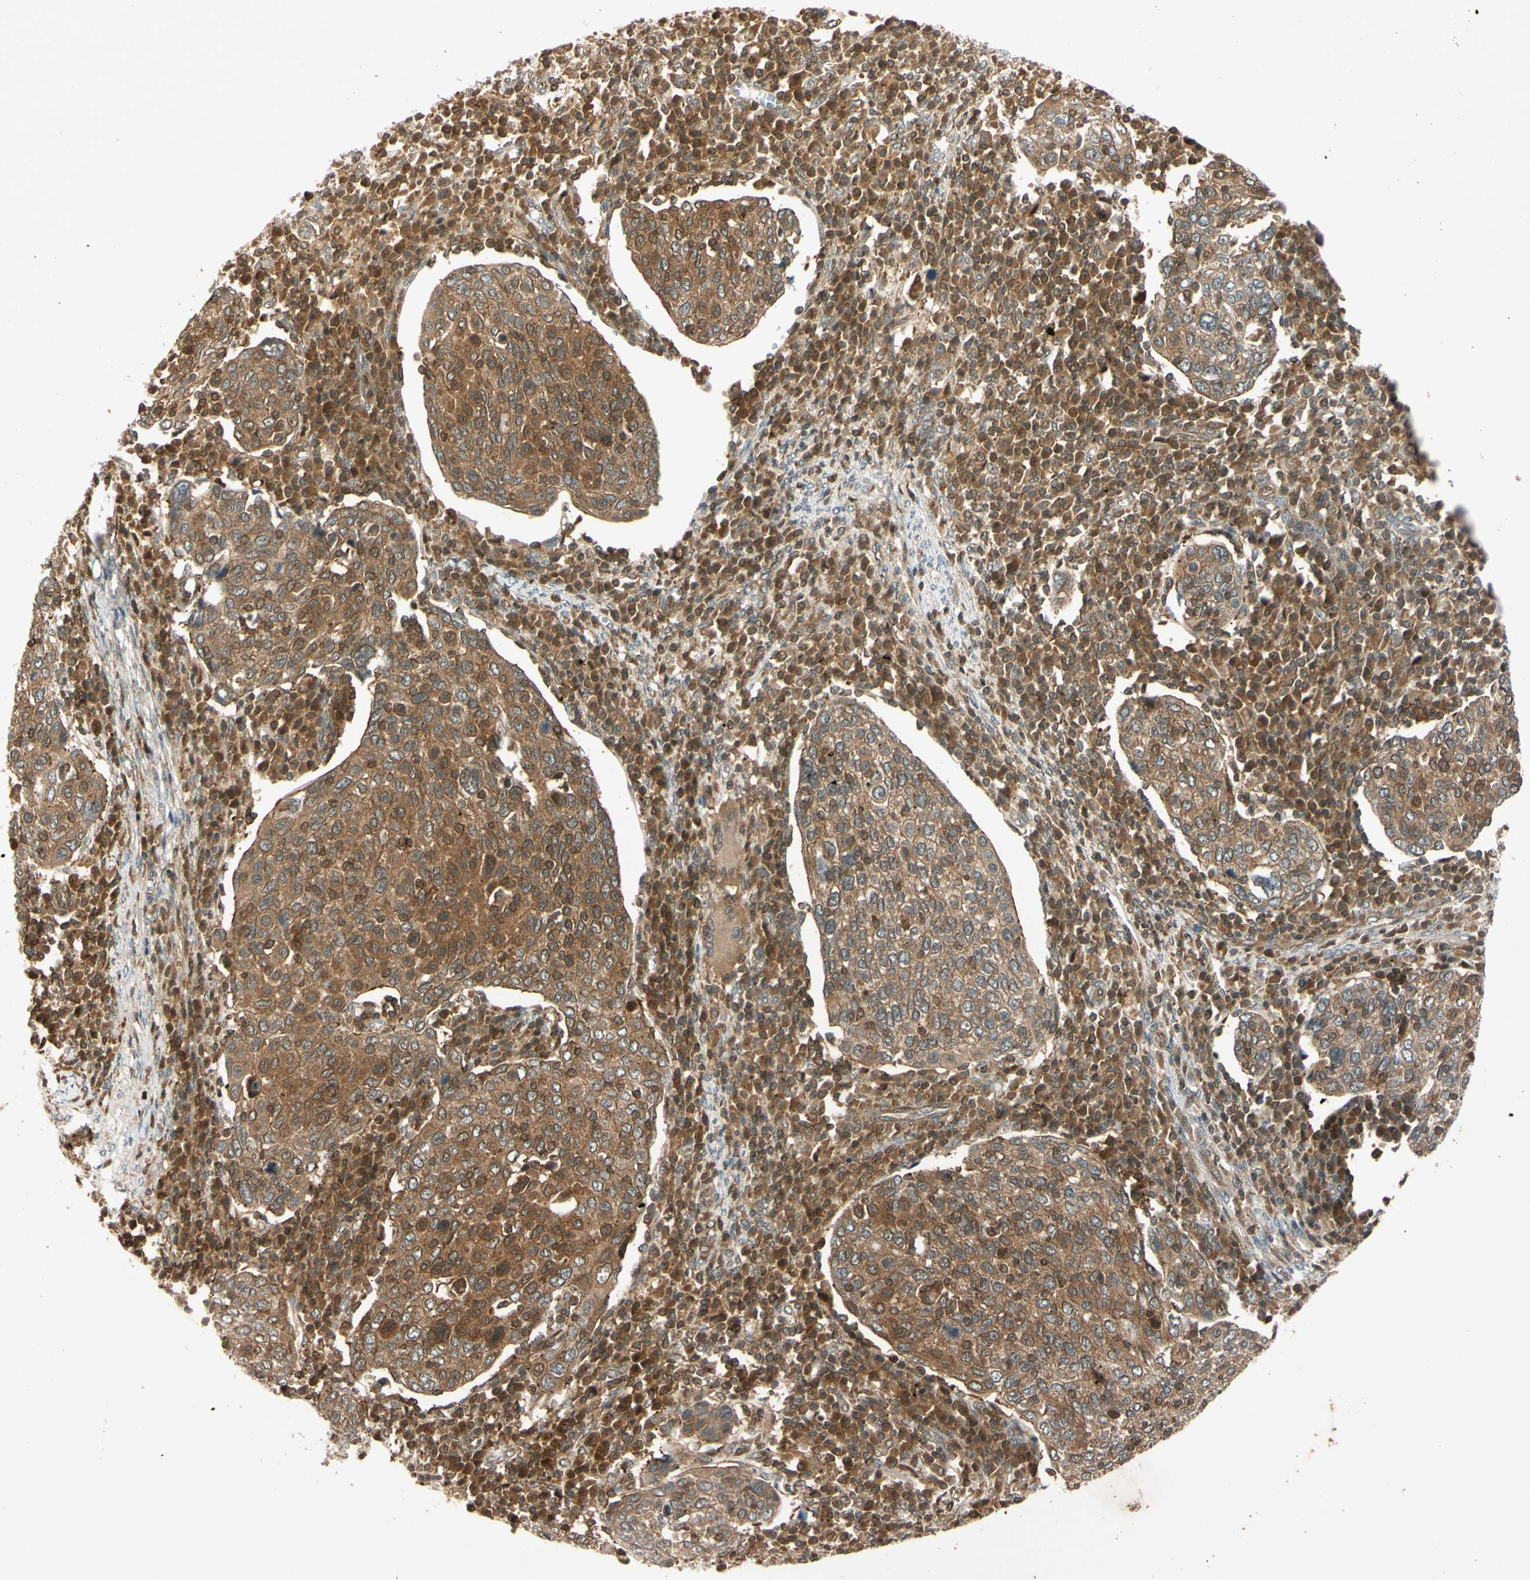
{"staining": {"intensity": "moderate", "quantity": ">75%", "location": "cytoplasmic/membranous"}, "tissue": "cervical cancer", "cell_type": "Tumor cells", "image_type": "cancer", "snomed": [{"axis": "morphology", "description": "Squamous cell carcinoma, NOS"}, {"axis": "topography", "description": "Cervix"}], "caption": "The micrograph reveals immunohistochemical staining of cervical squamous cell carcinoma. There is moderate cytoplasmic/membranous expression is appreciated in about >75% of tumor cells.", "gene": "EPHA8", "patient": {"sex": "female", "age": 40}}